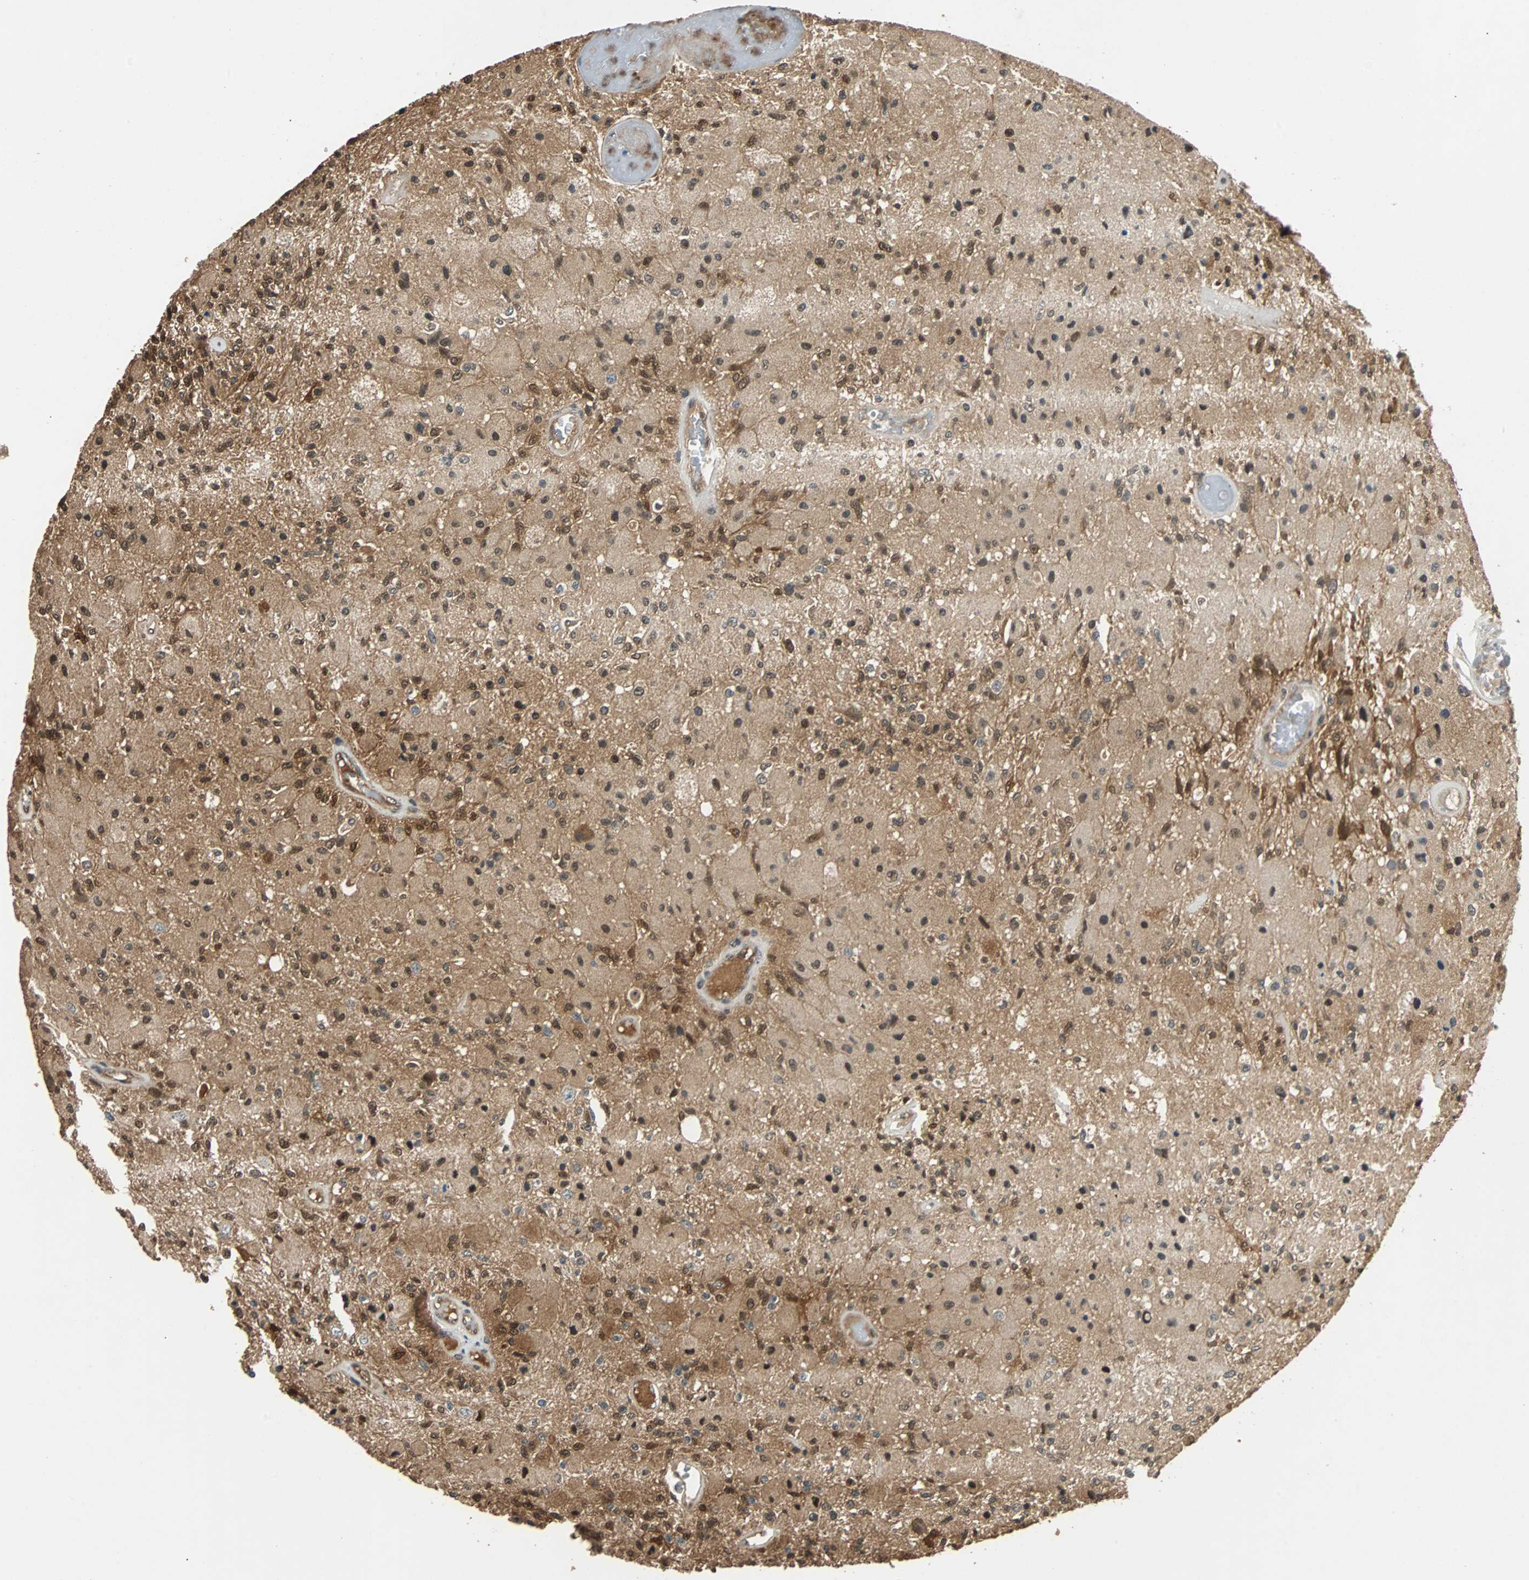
{"staining": {"intensity": "moderate", "quantity": ">75%", "location": "cytoplasmic/membranous,nuclear"}, "tissue": "glioma", "cell_type": "Tumor cells", "image_type": "cancer", "snomed": [{"axis": "morphology", "description": "Normal tissue, NOS"}, {"axis": "morphology", "description": "Glioma, malignant, High grade"}, {"axis": "topography", "description": "Cerebral cortex"}], "caption": "Protein analysis of malignant high-grade glioma tissue shows moderate cytoplasmic/membranous and nuclear positivity in about >75% of tumor cells.", "gene": "PRDX6", "patient": {"sex": "male", "age": 77}}